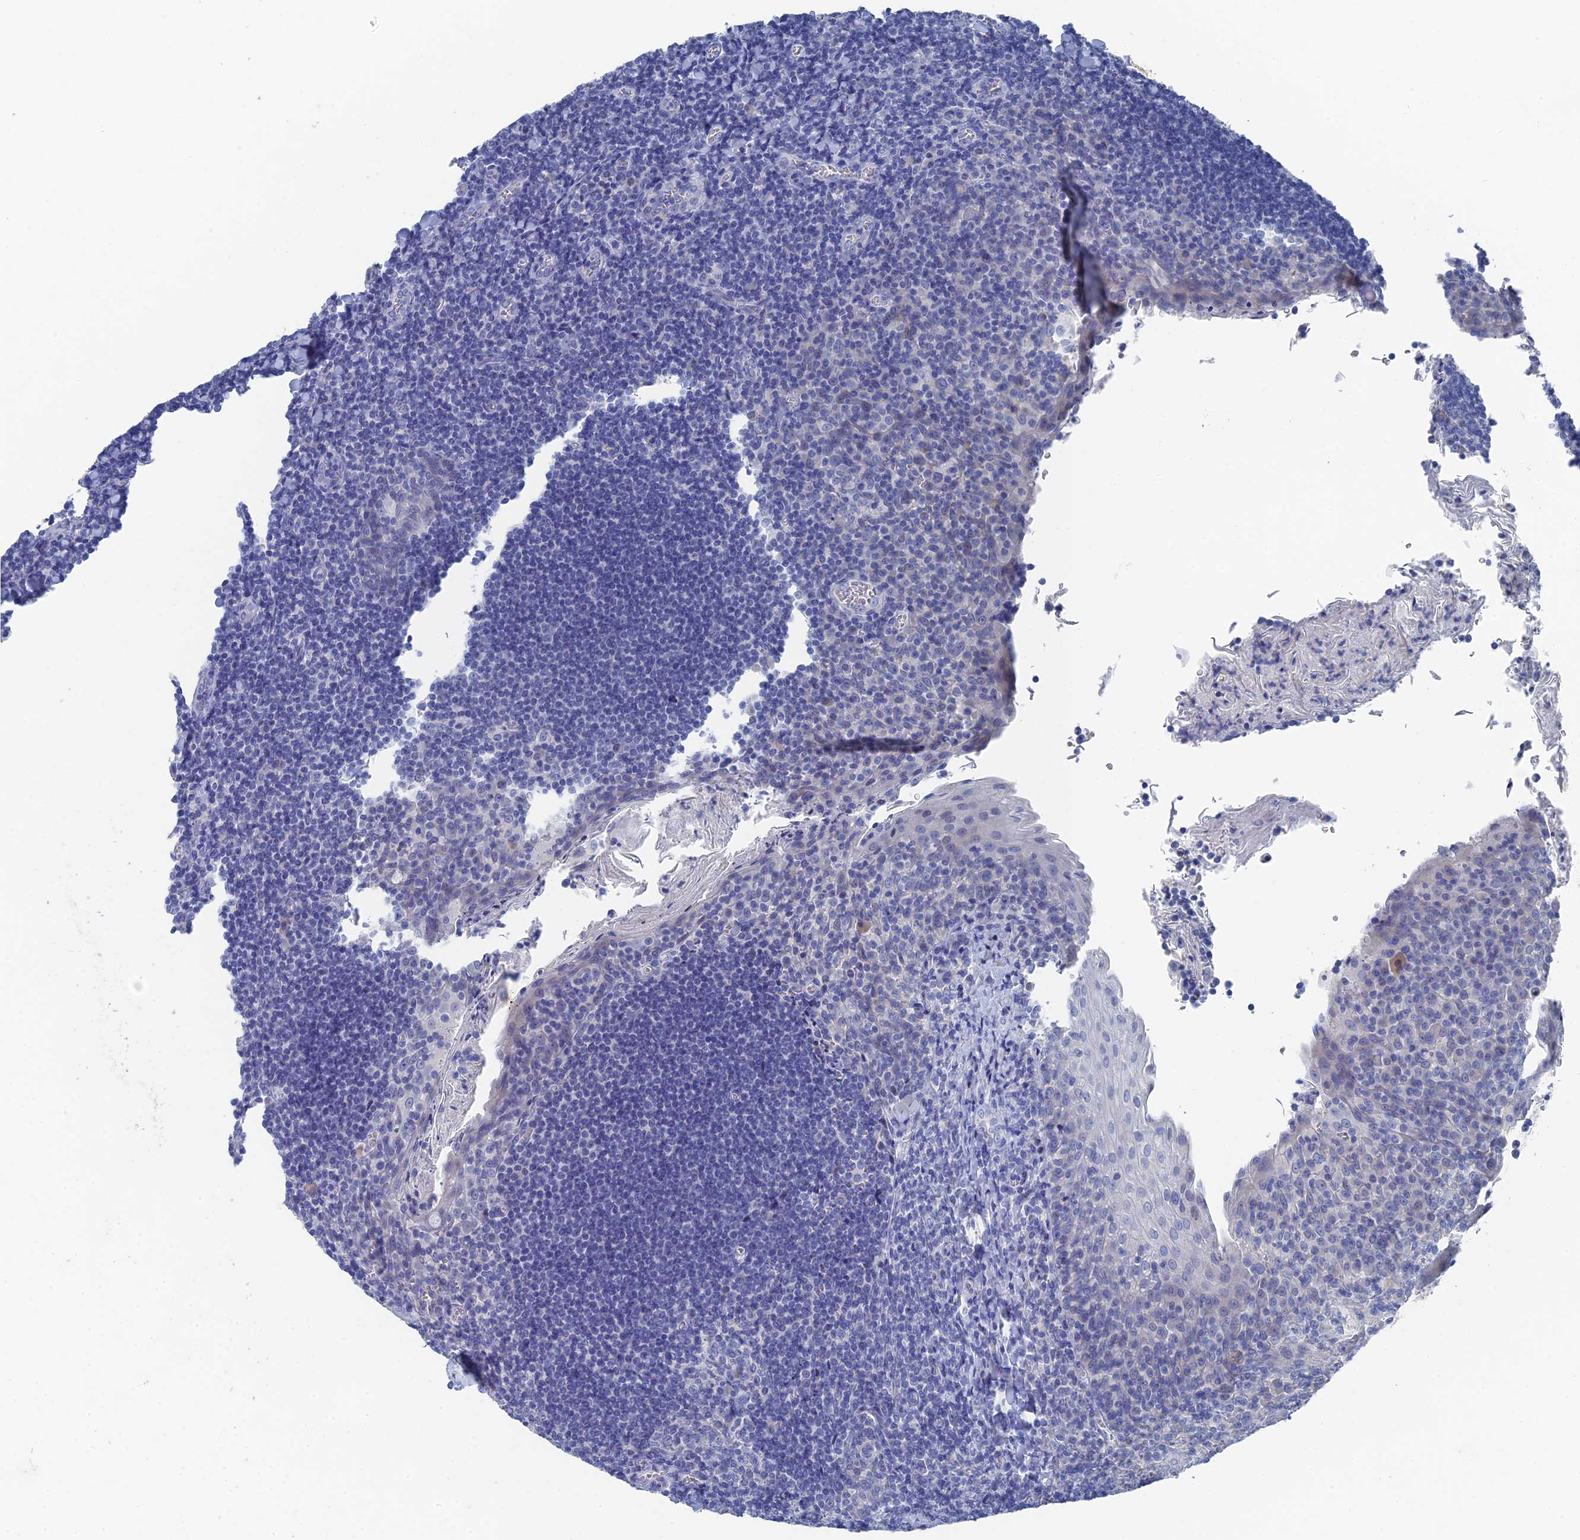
{"staining": {"intensity": "negative", "quantity": "none", "location": "none"}, "tissue": "tonsil", "cell_type": "Germinal center cells", "image_type": "normal", "snomed": [{"axis": "morphology", "description": "Normal tissue, NOS"}, {"axis": "topography", "description": "Tonsil"}], "caption": "Histopathology image shows no protein positivity in germinal center cells of normal tonsil.", "gene": "GFAP", "patient": {"sex": "male", "age": 27}}